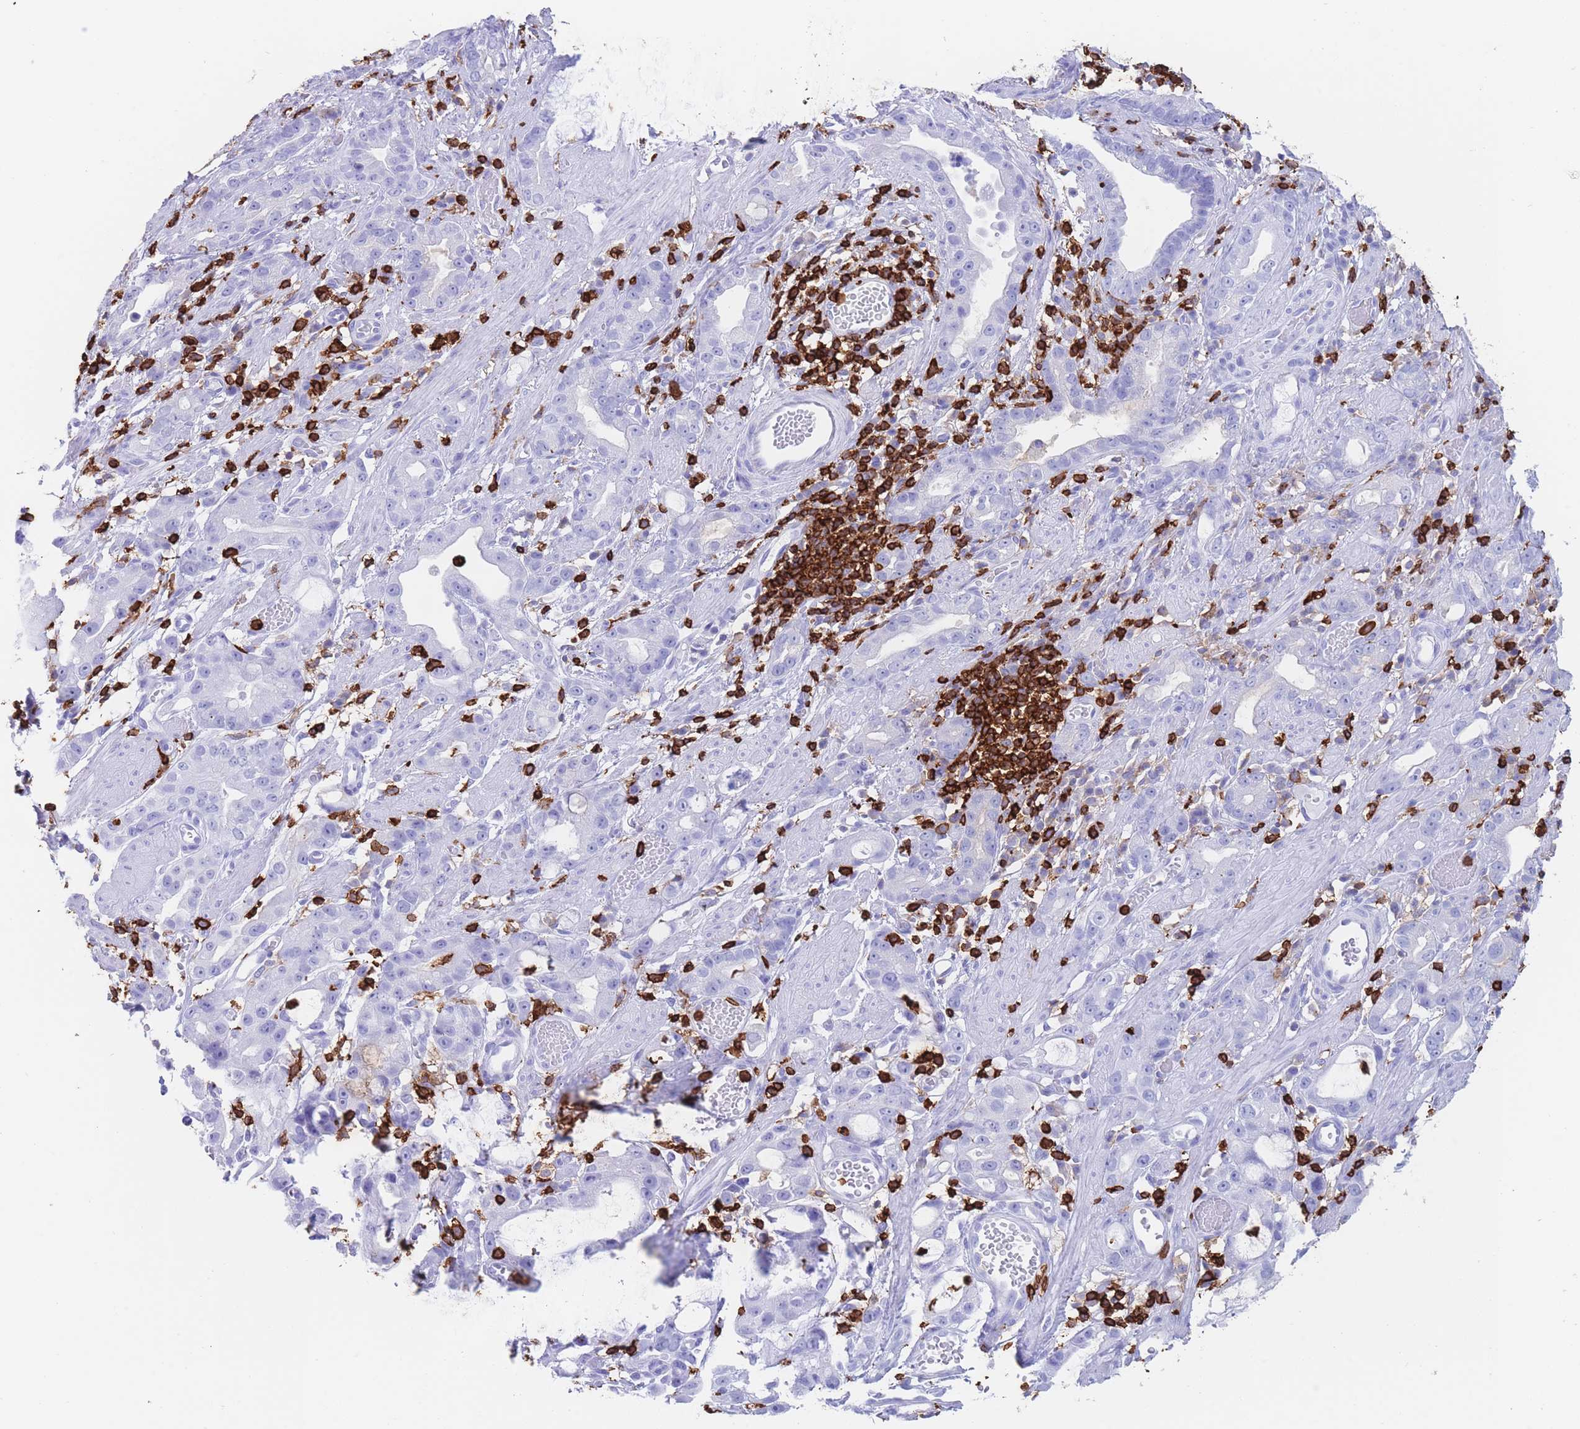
{"staining": {"intensity": "negative", "quantity": "none", "location": "none"}, "tissue": "stomach cancer", "cell_type": "Tumor cells", "image_type": "cancer", "snomed": [{"axis": "morphology", "description": "Adenocarcinoma, NOS"}, {"axis": "topography", "description": "Stomach"}], "caption": "Immunohistochemical staining of stomach cancer demonstrates no significant positivity in tumor cells.", "gene": "CORO1A", "patient": {"sex": "male", "age": 55}}